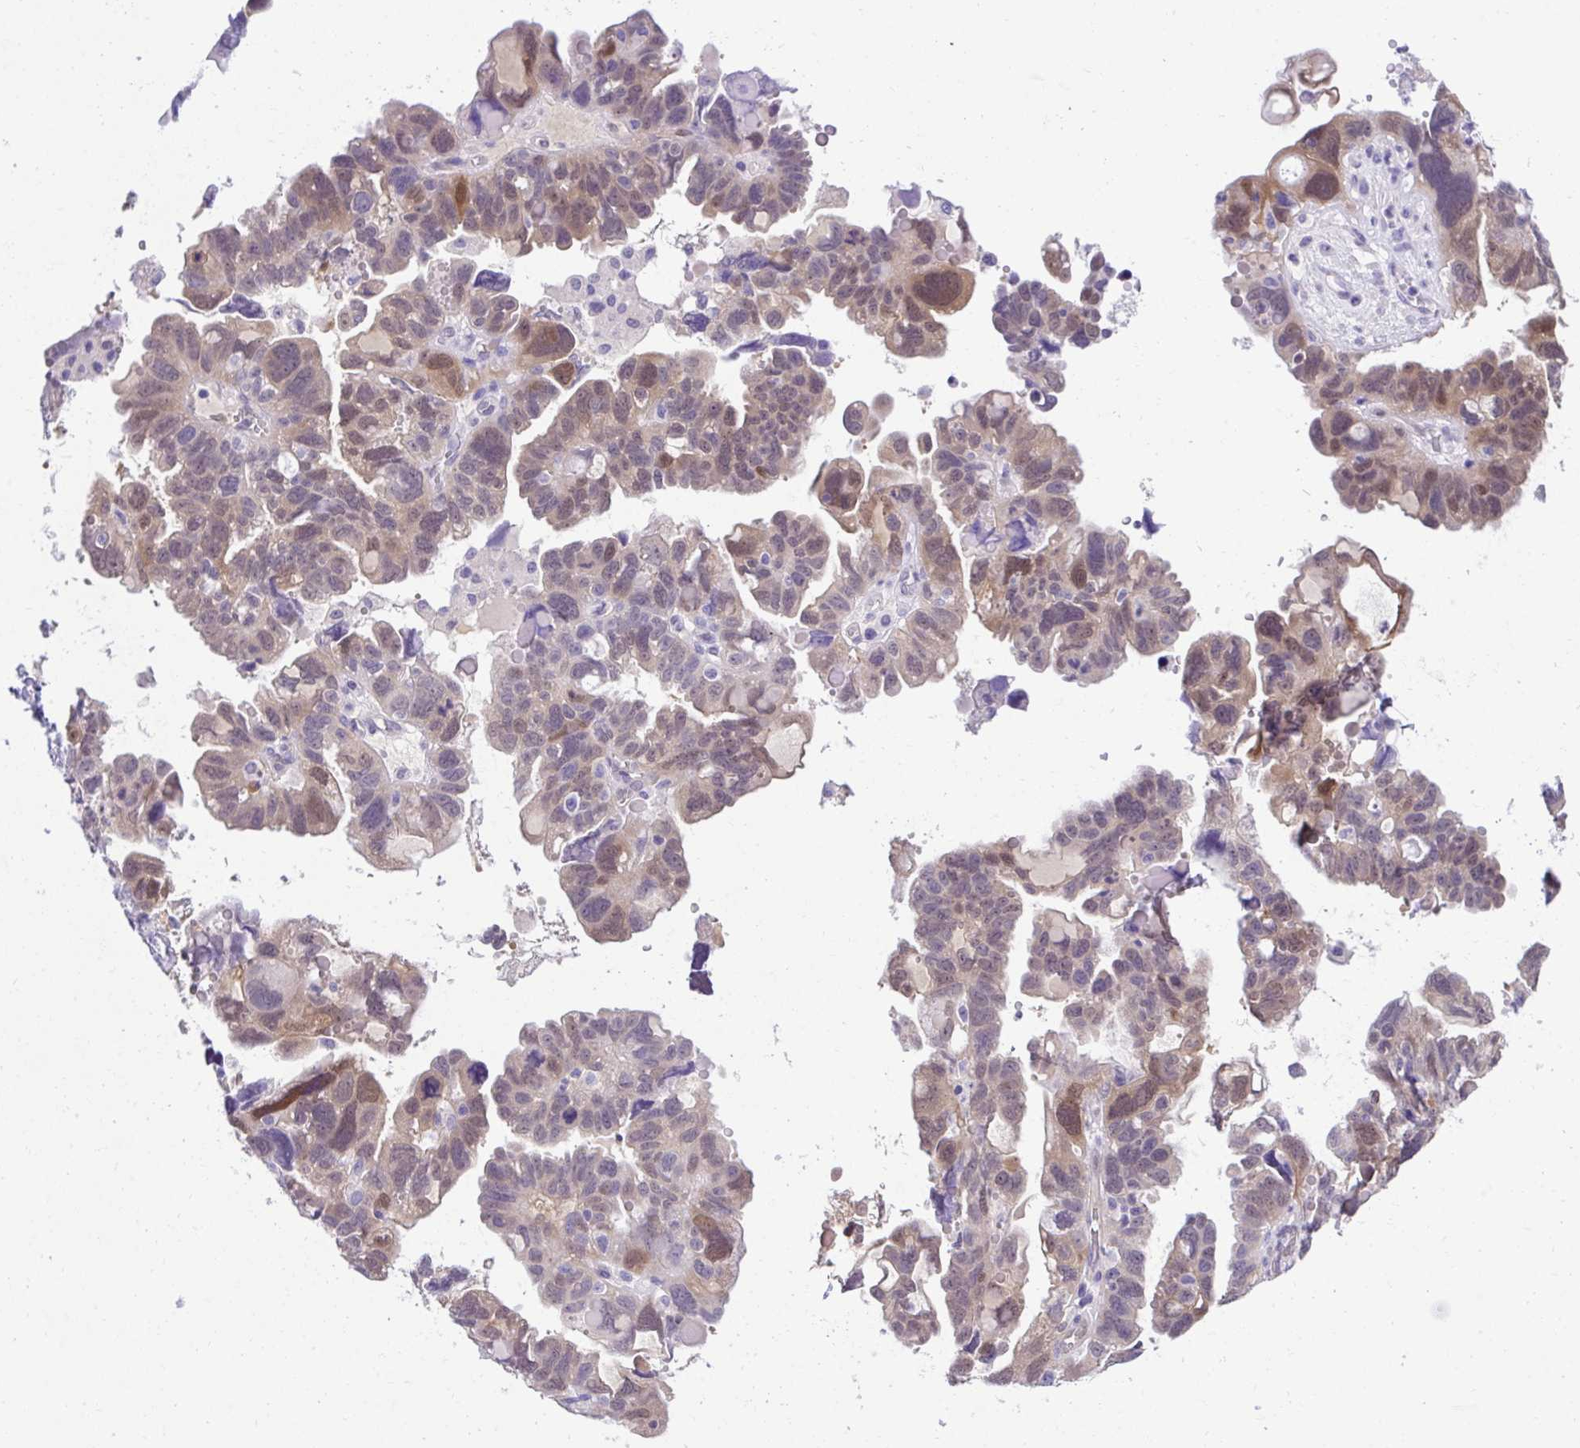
{"staining": {"intensity": "moderate", "quantity": "25%-75%", "location": "cytoplasmic/membranous,nuclear"}, "tissue": "ovarian cancer", "cell_type": "Tumor cells", "image_type": "cancer", "snomed": [{"axis": "morphology", "description": "Cystadenocarcinoma, serous, NOS"}, {"axis": "topography", "description": "Ovary"}], "caption": "Protein expression analysis of ovarian cancer (serous cystadenocarcinoma) reveals moderate cytoplasmic/membranous and nuclear positivity in approximately 25%-75% of tumor cells.", "gene": "PGM2L1", "patient": {"sex": "female", "age": 60}}